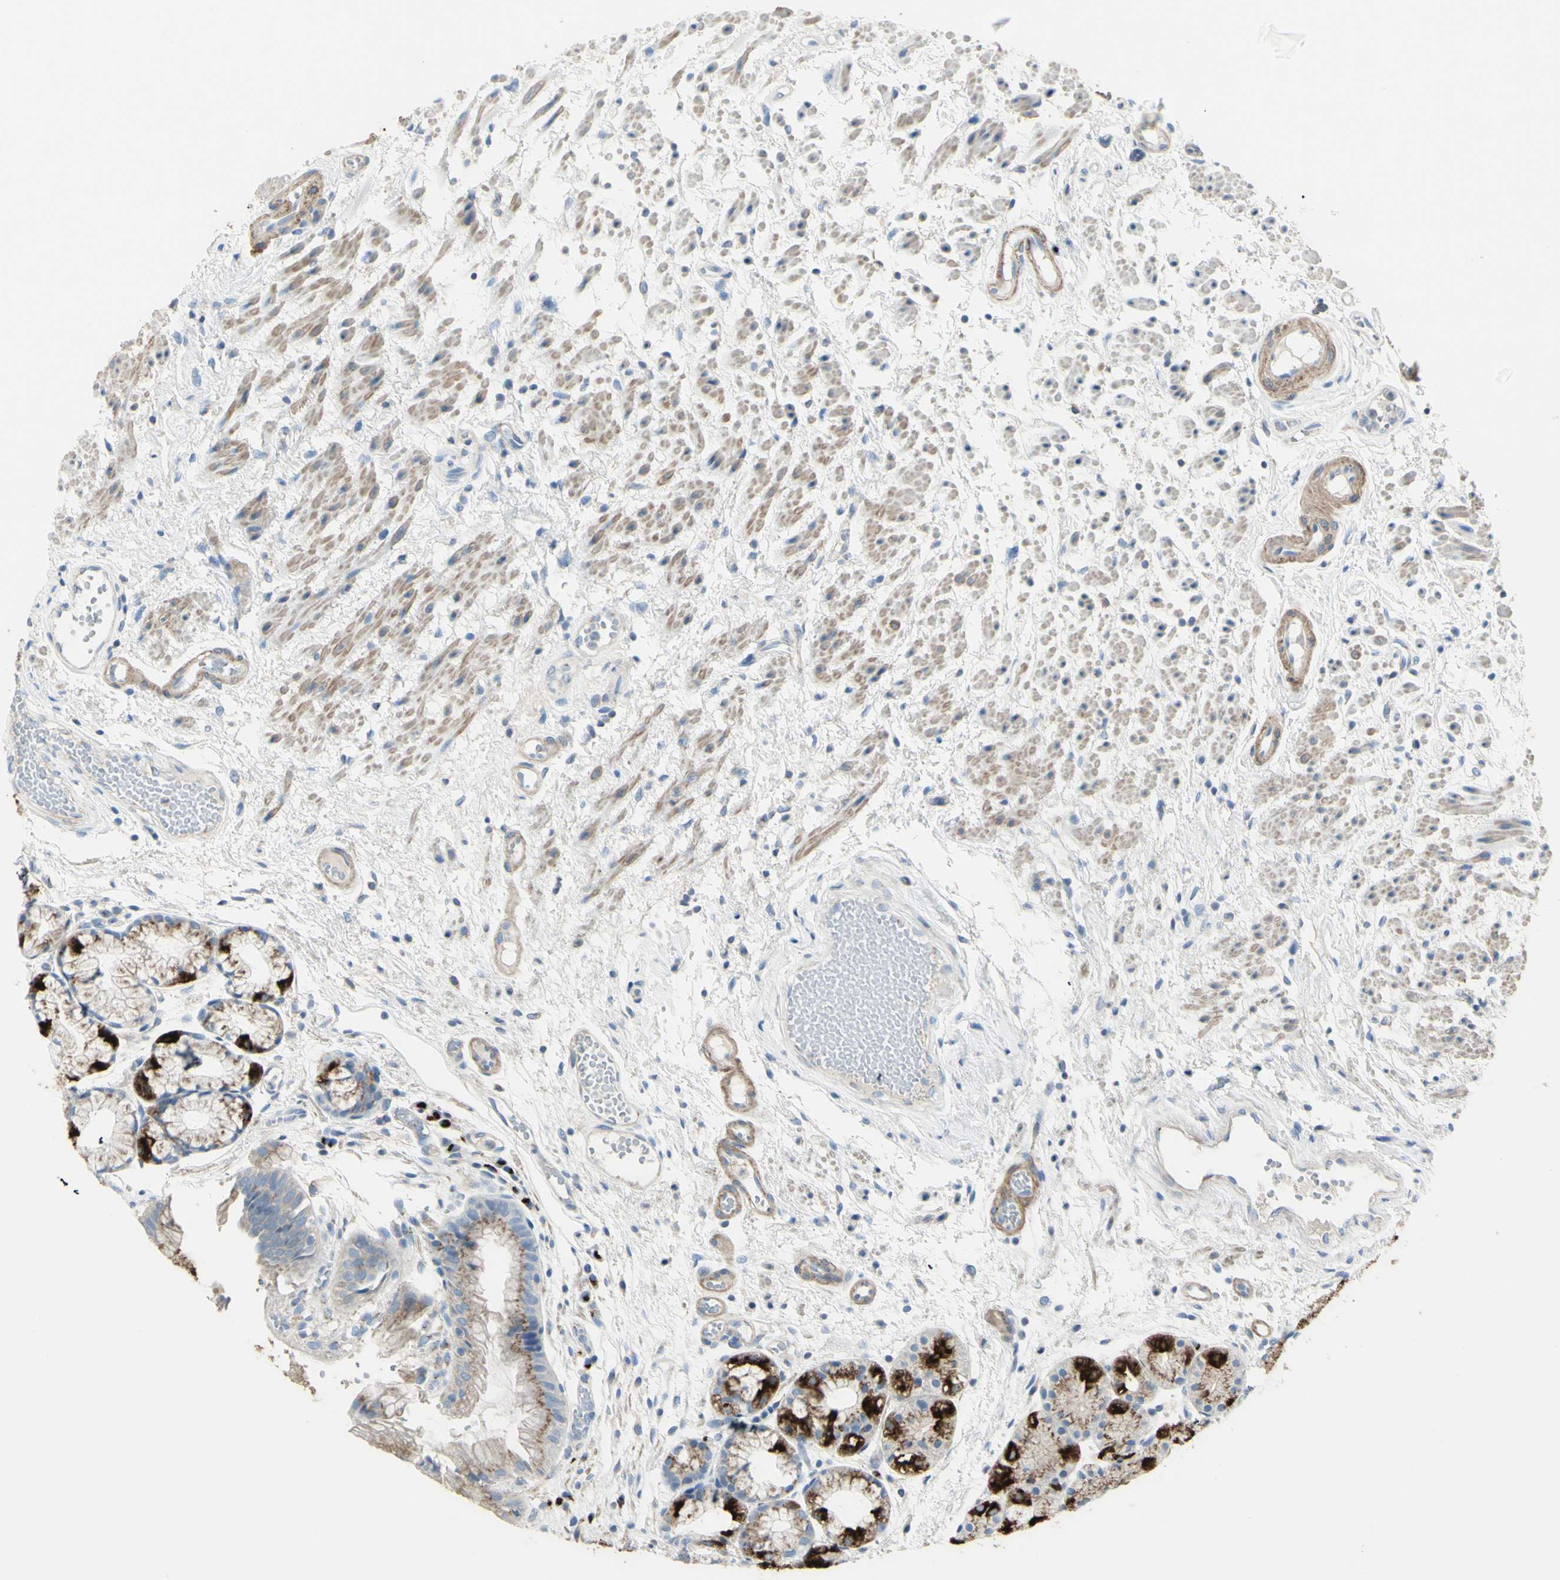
{"staining": {"intensity": "strong", "quantity": "25%-75%", "location": "cytoplasmic/membranous"}, "tissue": "stomach", "cell_type": "Glandular cells", "image_type": "normal", "snomed": [{"axis": "morphology", "description": "Normal tissue, NOS"}, {"axis": "topography", "description": "Stomach, upper"}], "caption": "IHC of unremarkable human stomach exhibits high levels of strong cytoplasmic/membranous positivity in approximately 25%-75% of glandular cells. The staining is performed using DAB brown chromogen to label protein expression. The nuclei are counter-stained blue using hematoxylin.", "gene": "B4GALT3", "patient": {"sex": "male", "age": 72}}